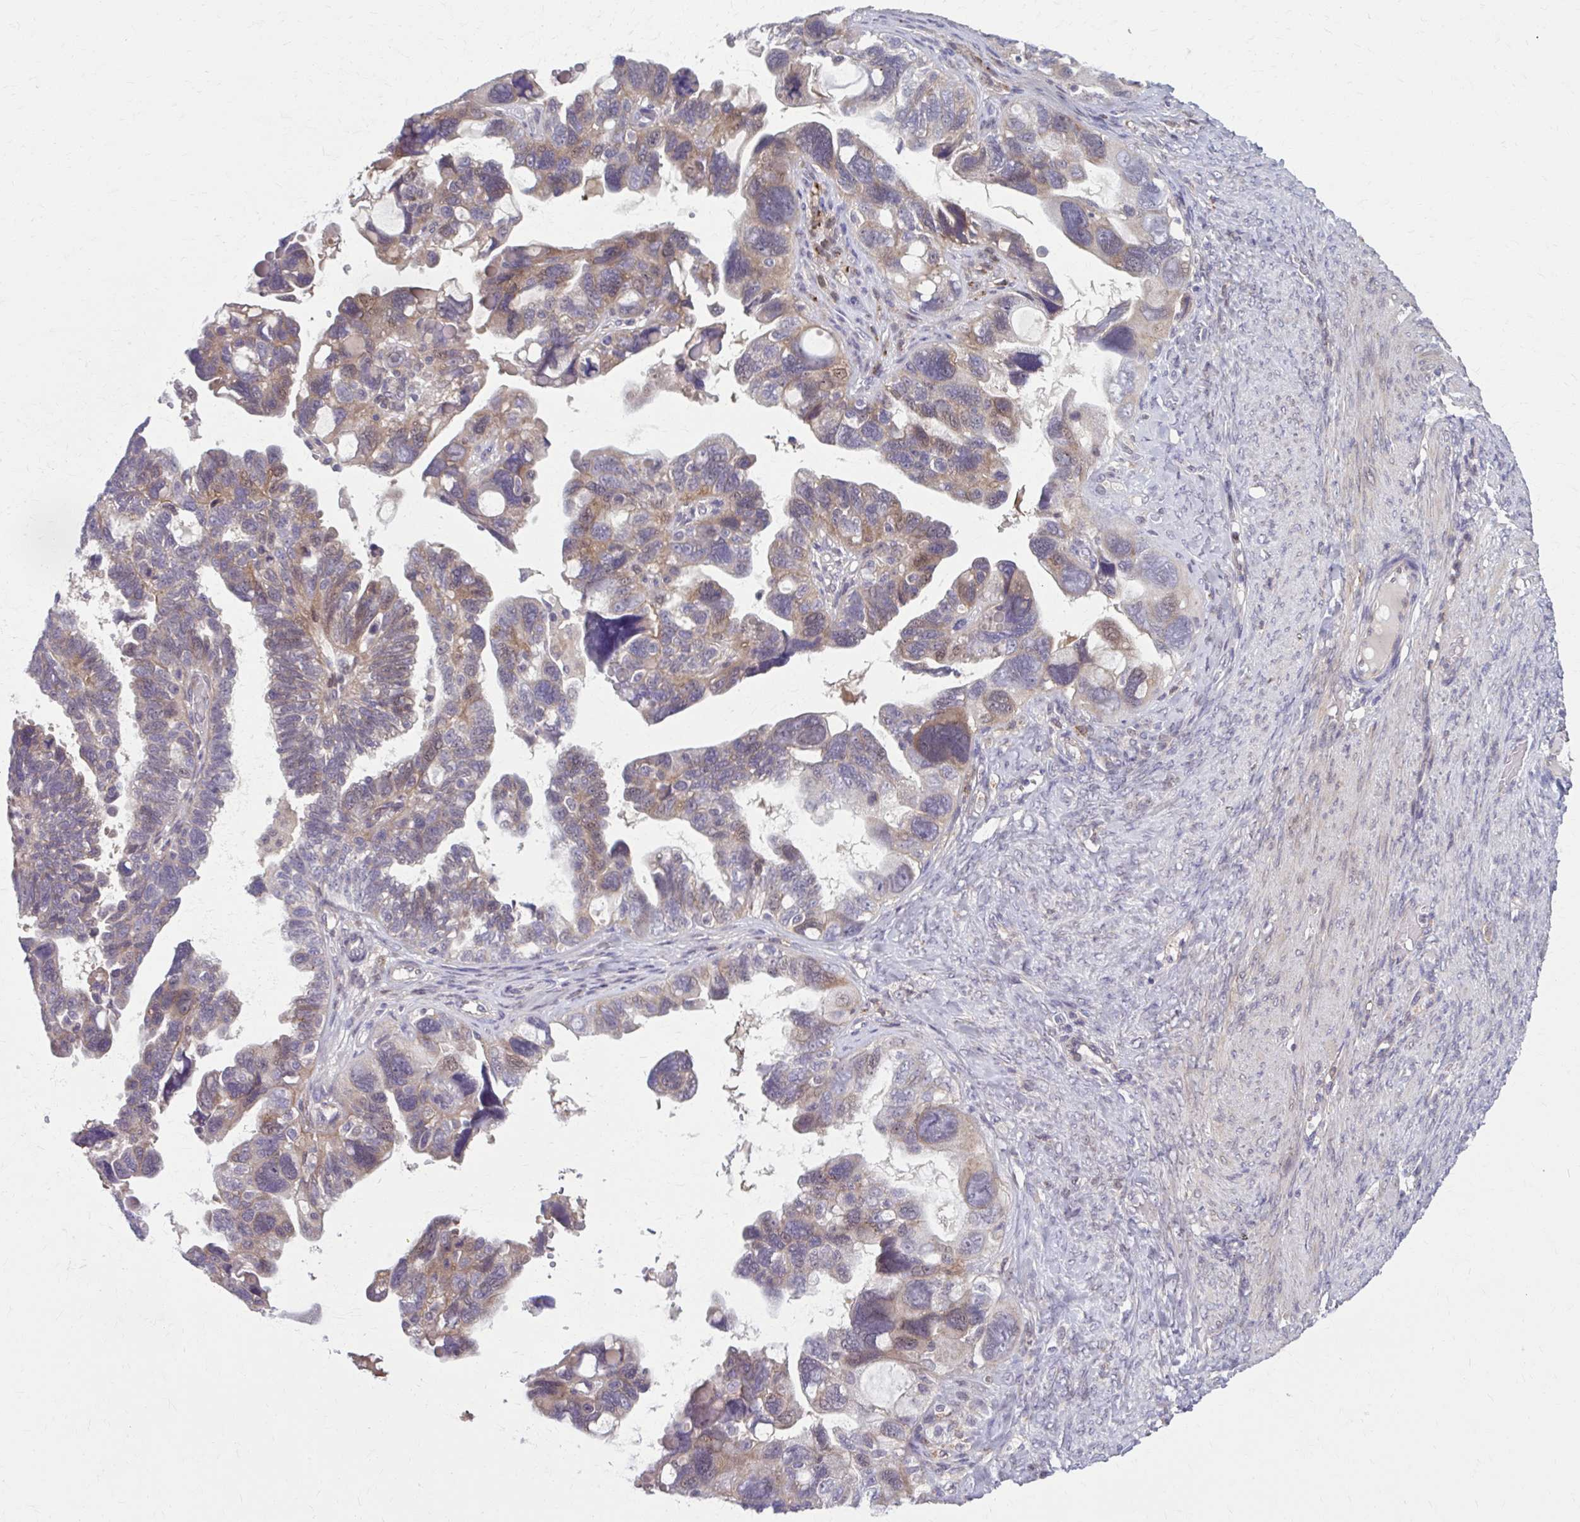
{"staining": {"intensity": "moderate", "quantity": "25%-75%", "location": "cytoplasmic/membranous,nuclear"}, "tissue": "ovarian cancer", "cell_type": "Tumor cells", "image_type": "cancer", "snomed": [{"axis": "morphology", "description": "Cystadenocarcinoma, serous, NOS"}, {"axis": "topography", "description": "Ovary"}], "caption": "An immunohistochemistry (IHC) photomicrograph of neoplastic tissue is shown. Protein staining in brown highlights moderate cytoplasmic/membranous and nuclear positivity in ovarian cancer within tumor cells.", "gene": "CHST3", "patient": {"sex": "female", "age": 60}}